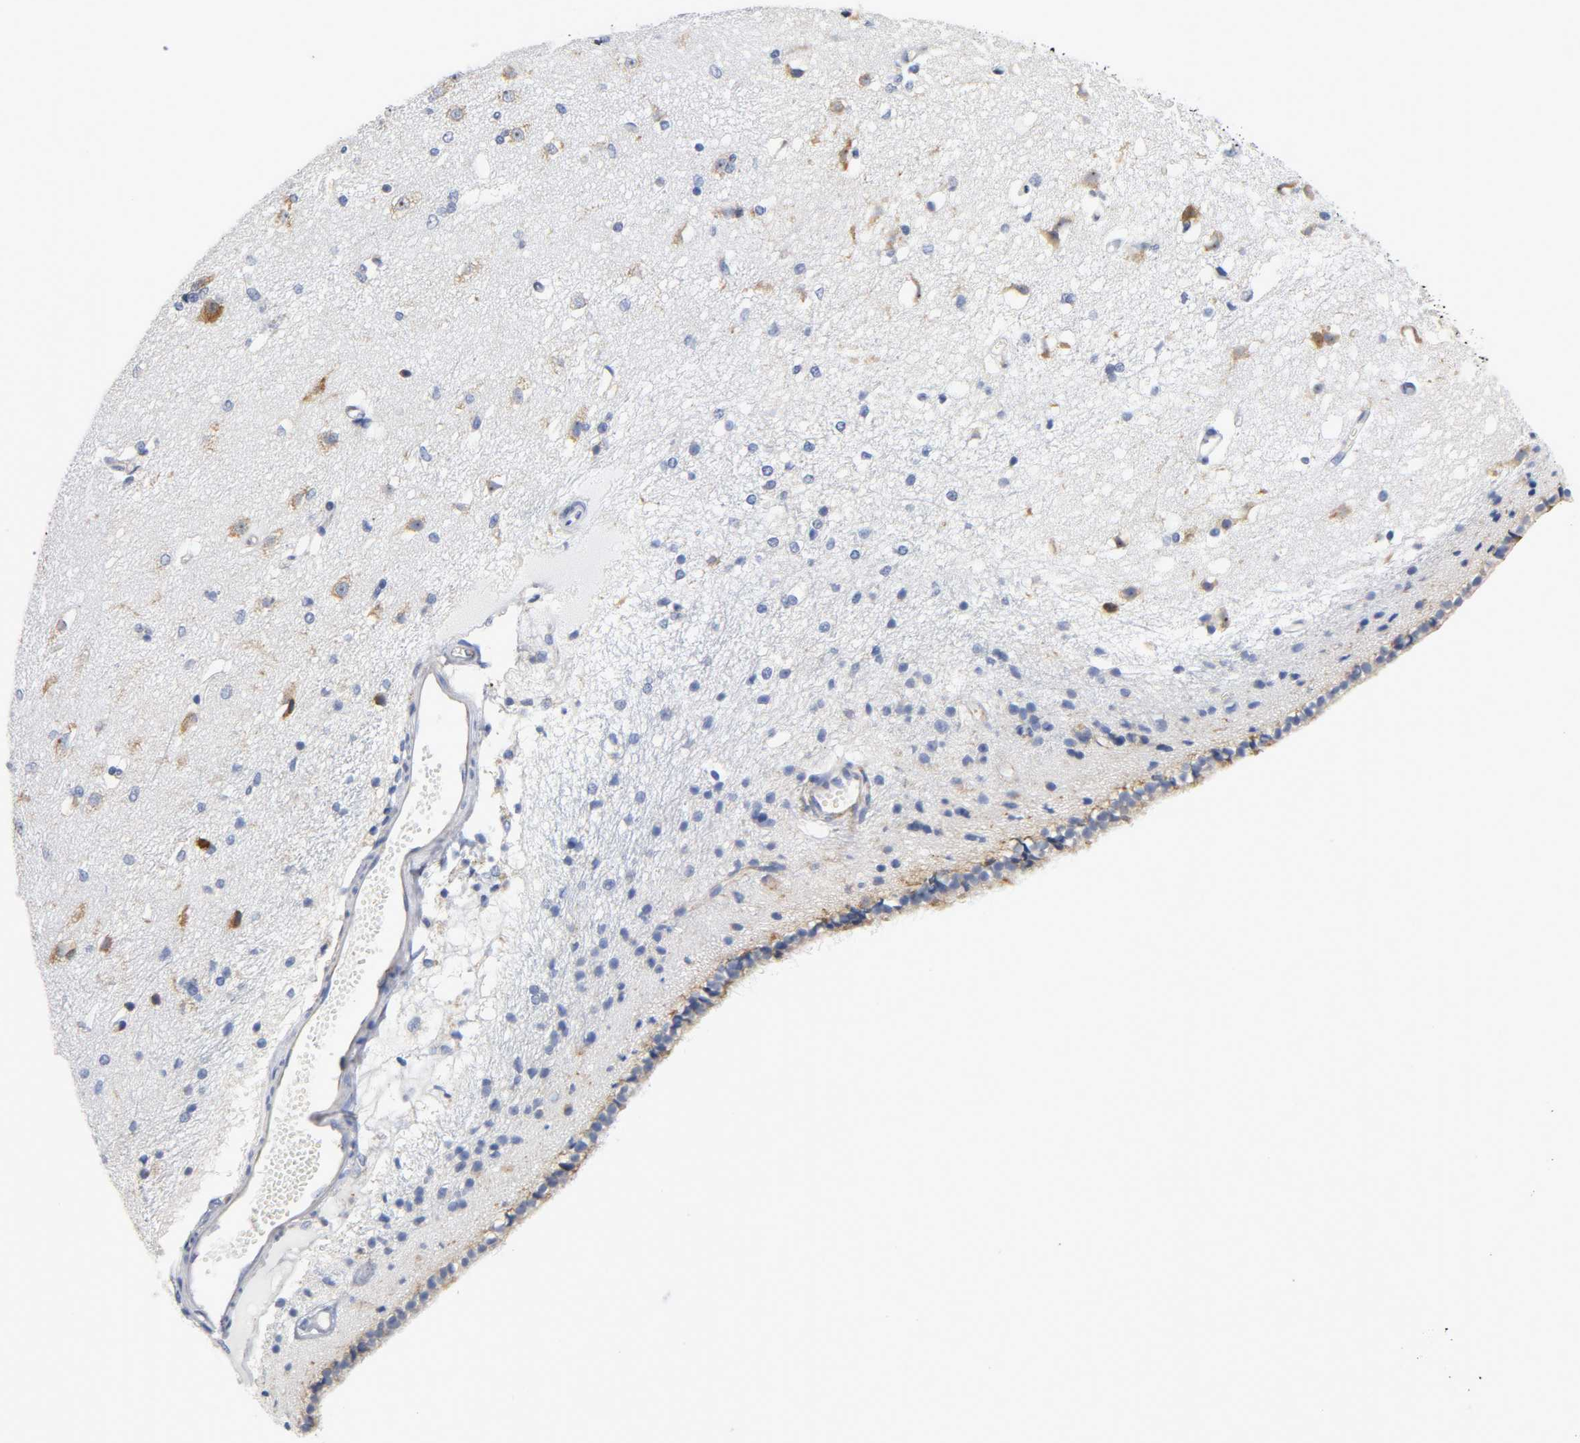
{"staining": {"intensity": "moderate", "quantity": "<25%", "location": "cytoplasmic/membranous"}, "tissue": "caudate", "cell_type": "Glial cells", "image_type": "normal", "snomed": [{"axis": "morphology", "description": "Normal tissue, NOS"}, {"axis": "topography", "description": "Lateral ventricle wall"}], "caption": "Protein staining of unremarkable caudate demonstrates moderate cytoplasmic/membranous staining in approximately <25% of glial cells. The staining was performed using DAB to visualize the protein expression in brown, while the nuclei were stained in blue with hematoxylin (Magnification: 20x).", "gene": "REL", "patient": {"sex": "female", "age": 19}}